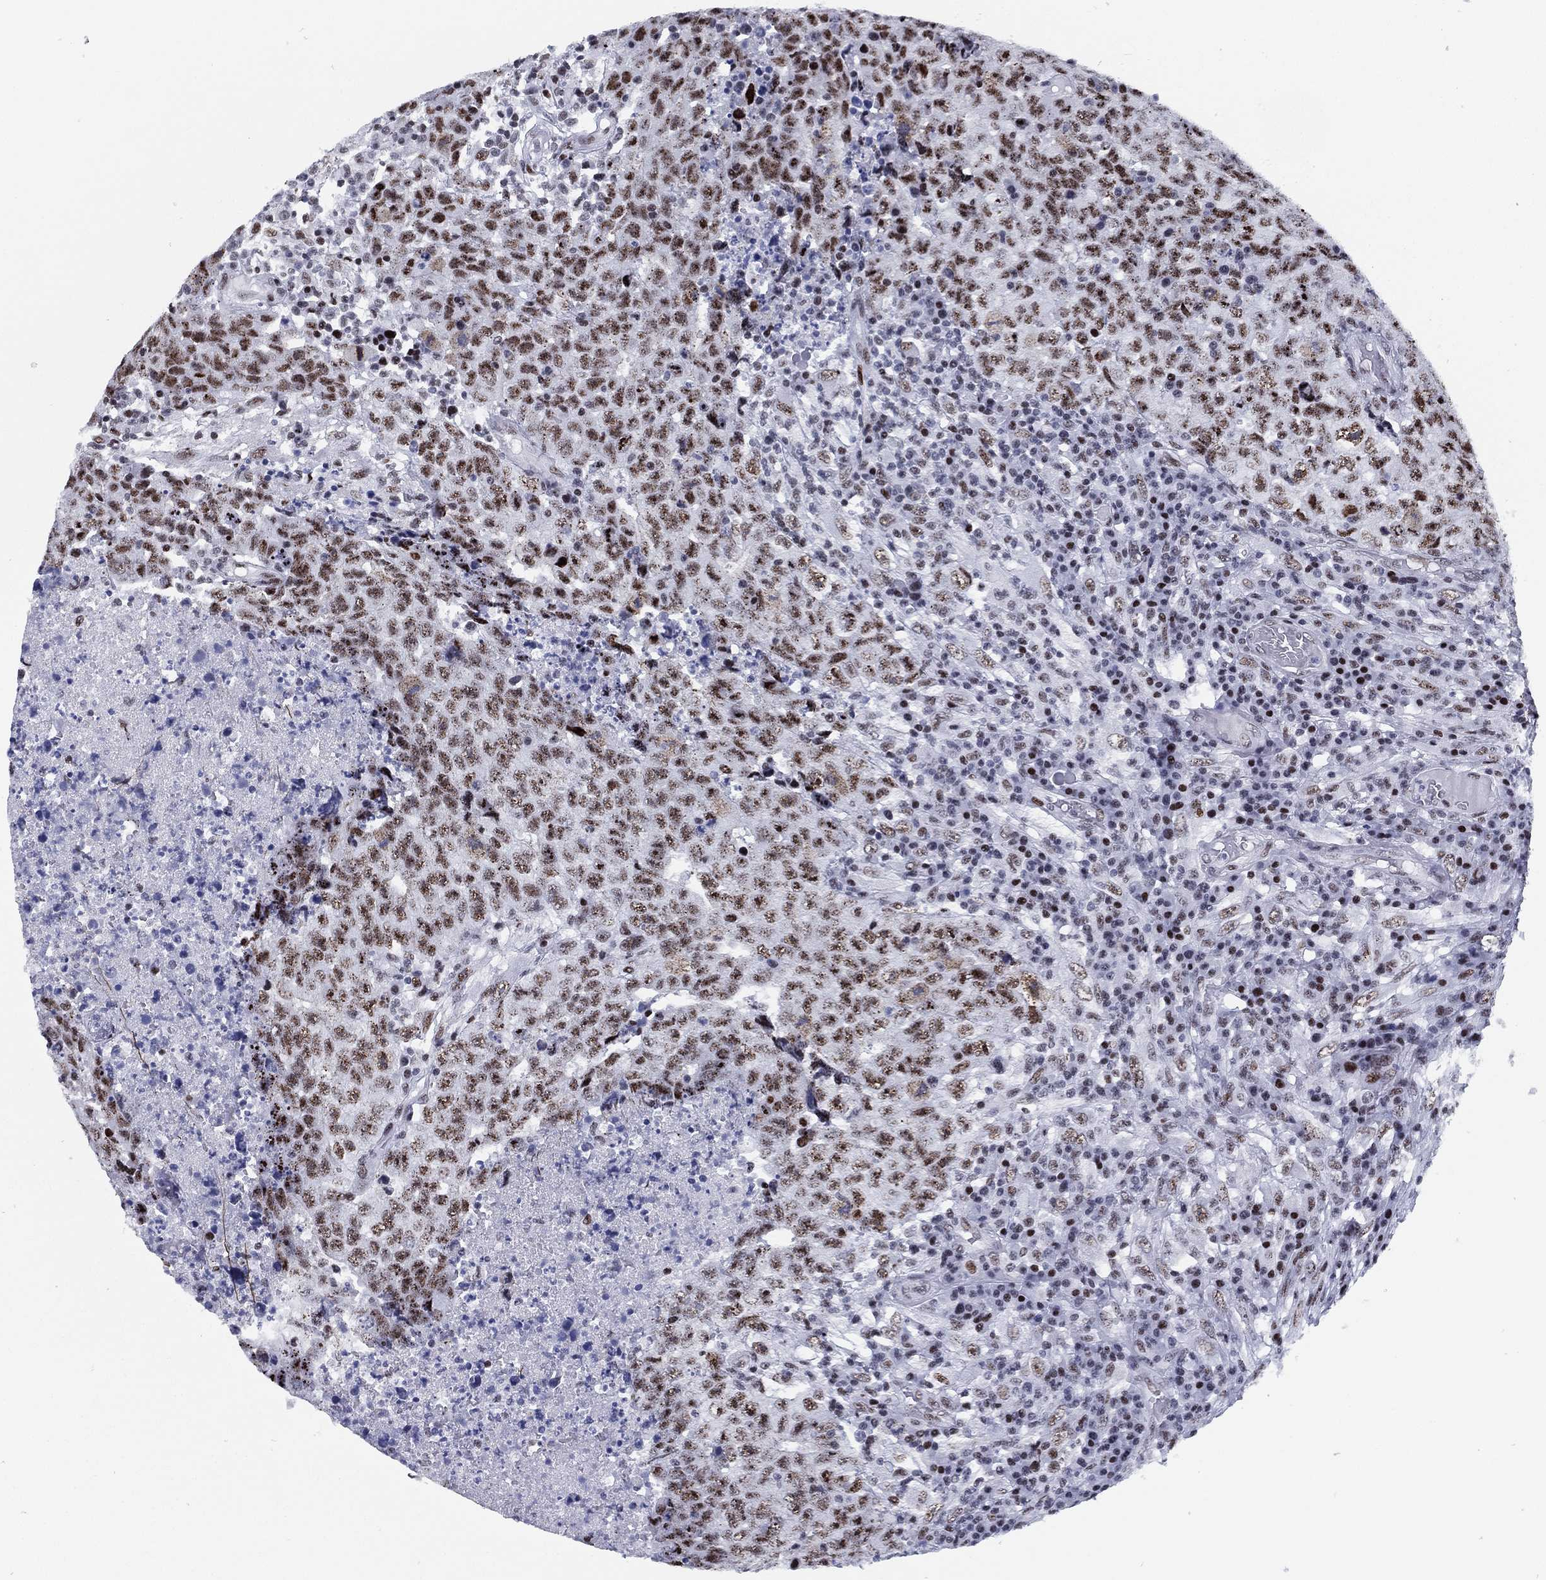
{"staining": {"intensity": "moderate", "quantity": ">75%", "location": "nuclear"}, "tissue": "testis cancer", "cell_type": "Tumor cells", "image_type": "cancer", "snomed": [{"axis": "morphology", "description": "Necrosis, NOS"}, {"axis": "morphology", "description": "Carcinoma, Embryonal, NOS"}, {"axis": "topography", "description": "Testis"}], "caption": "Embryonal carcinoma (testis) stained for a protein exhibits moderate nuclear positivity in tumor cells.", "gene": "CYB561D2", "patient": {"sex": "male", "age": 19}}